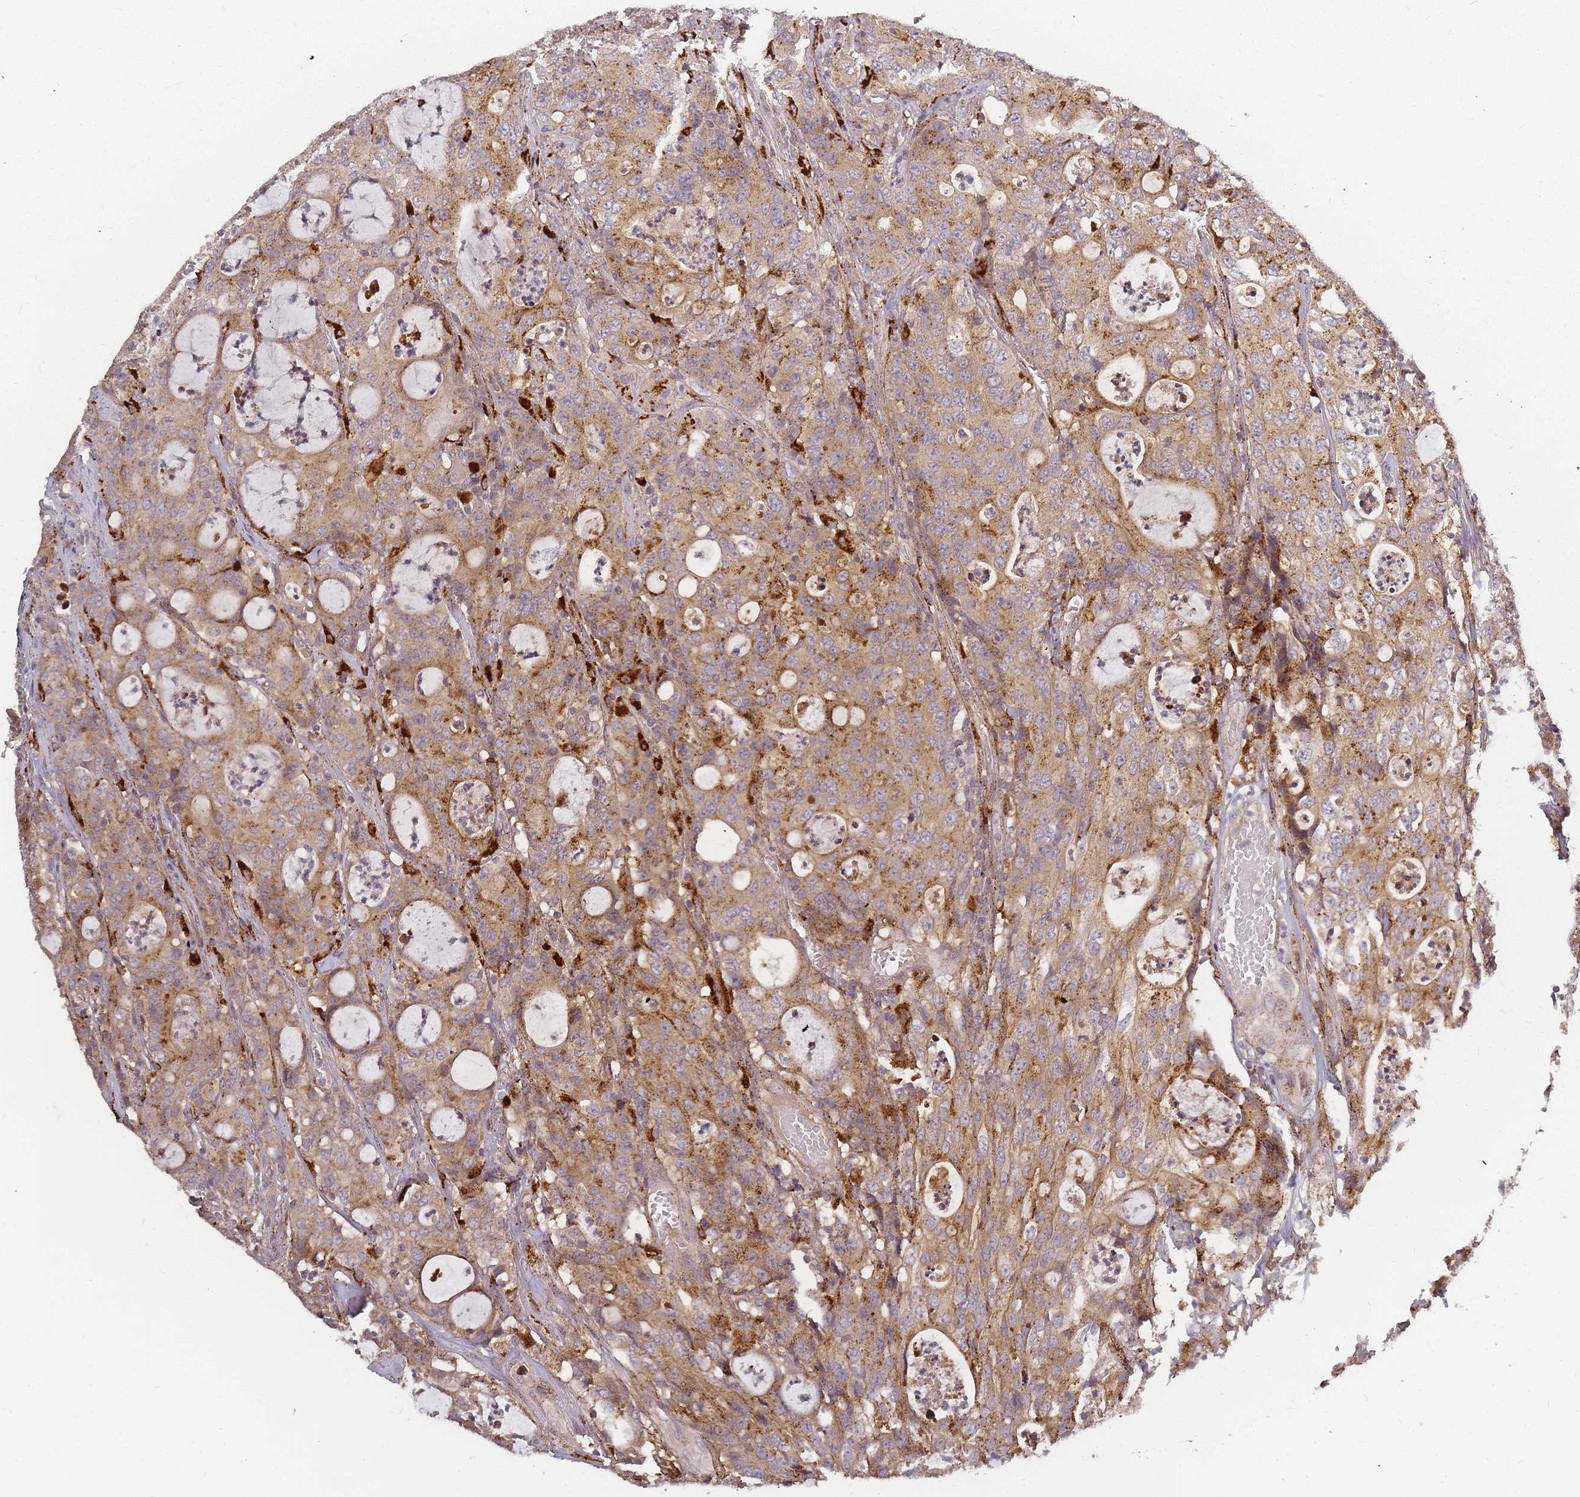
{"staining": {"intensity": "moderate", "quantity": ">75%", "location": "cytoplasmic/membranous"}, "tissue": "colorectal cancer", "cell_type": "Tumor cells", "image_type": "cancer", "snomed": [{"axis": "morphology", "description": "Adenocarcinoma, NOS"}, {"axis": "topography", "description": "Colon"}], "caption": "Colorectal cancer (adenocarcinoma) stained with immunohistochemistry (IHC) shows moderate cytoplasmic/membranous staining in approximately >75% of tumor cells. (brown staining indicates protein expression, while blue staining denotes nuclei).", "gene": "ATG5", "patient": {"sex": "male", "age": 83}}